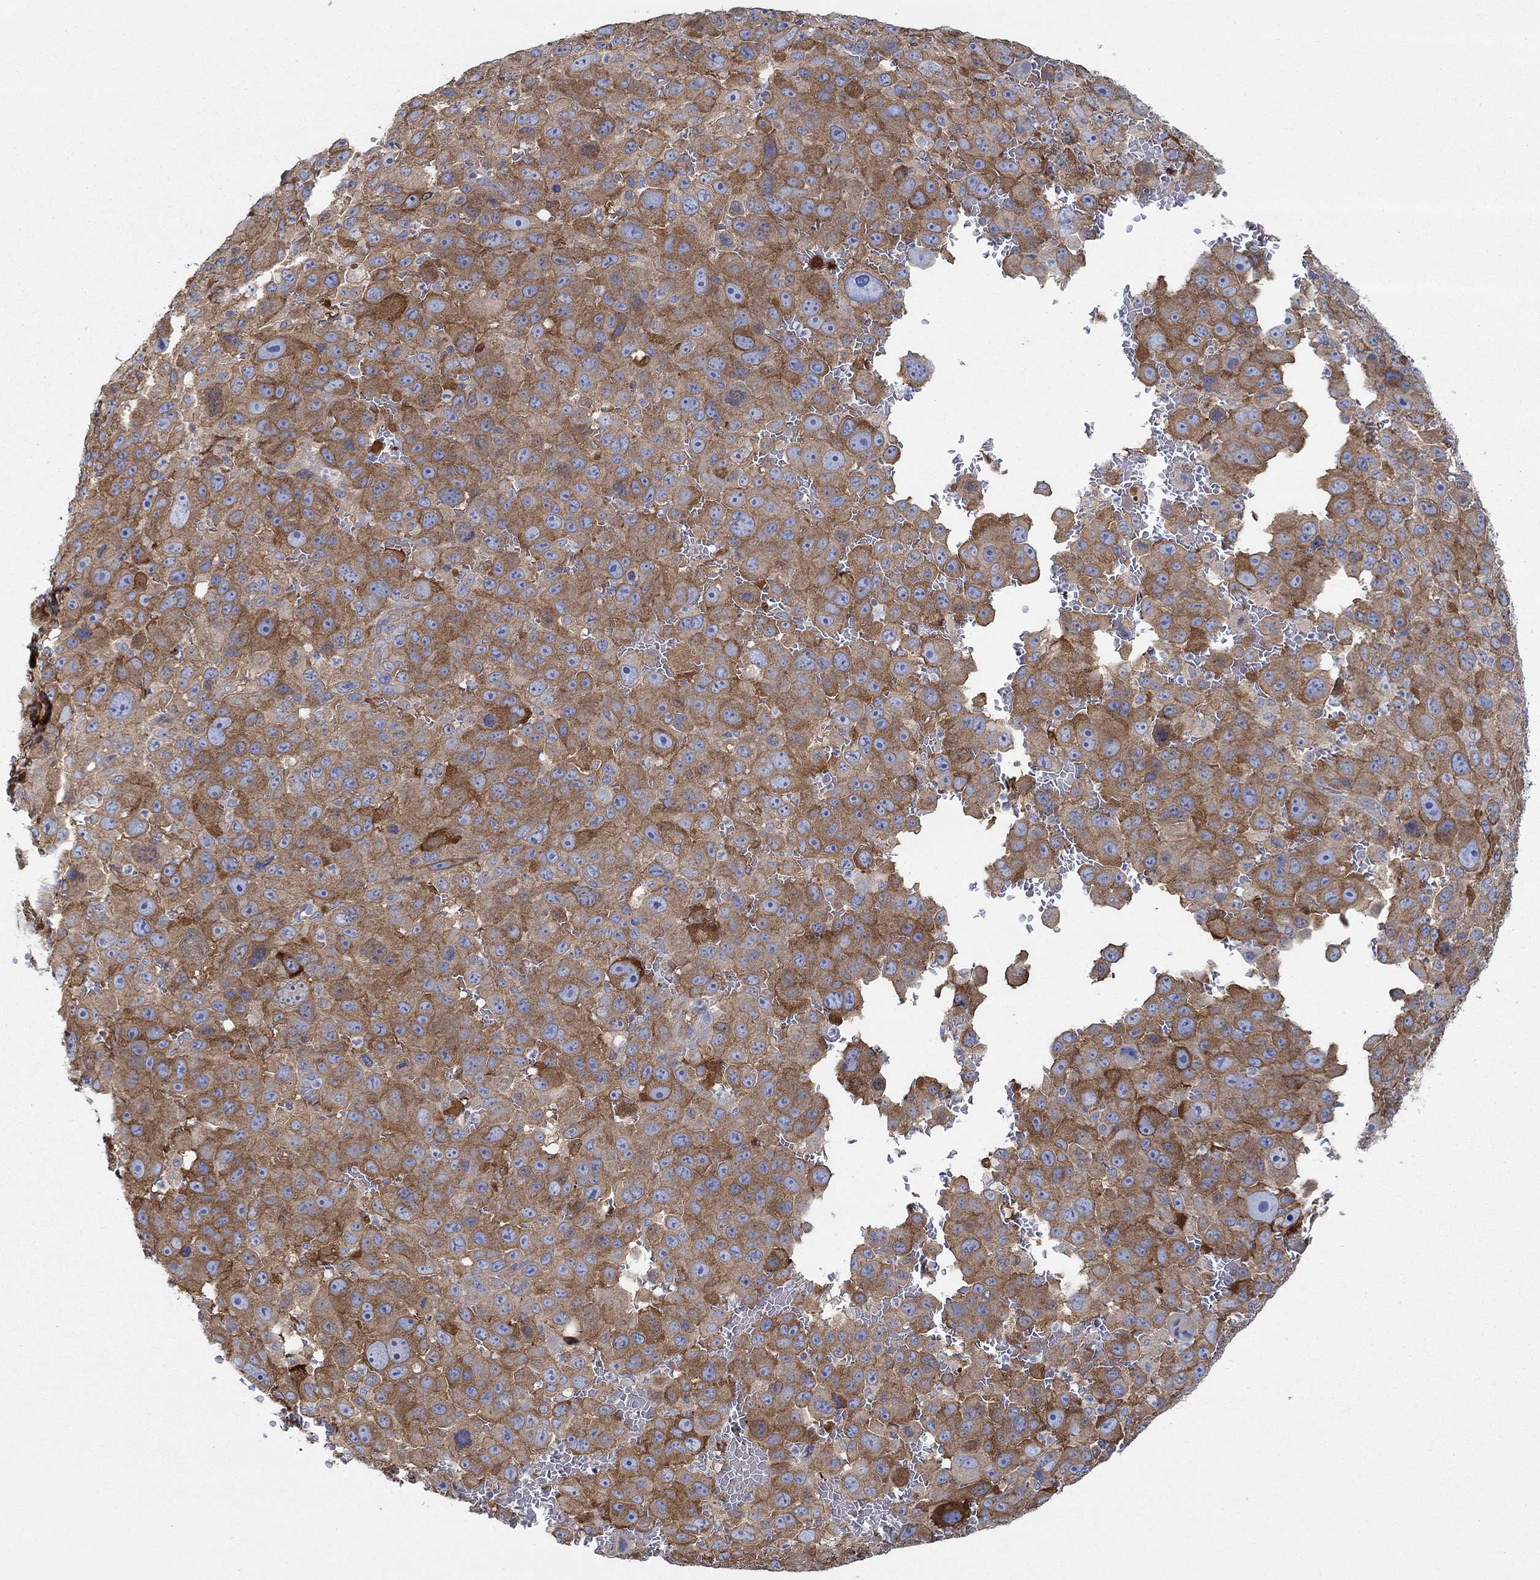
{"staining": {"intensity": "strong", "quantity": ">75%", "location": "cytoplasmic/membranous"}, "tissue": "melanoma", "cell_type": "Tumor cells", "image_type": "cancer", "snomed": [{"axis": "morphology", "description": "Malignant melanoma, NOS"}, {"axis": "topography", "description": "Skin"}], "caption": "Approximately >75% of tumor cells in melanoma show strong cytoplasmic/membranous protein staining as visualized by brown immunohistochemical staining.", "gene": "SPAG9", "patient": {"sex": "female", "age": 91}}